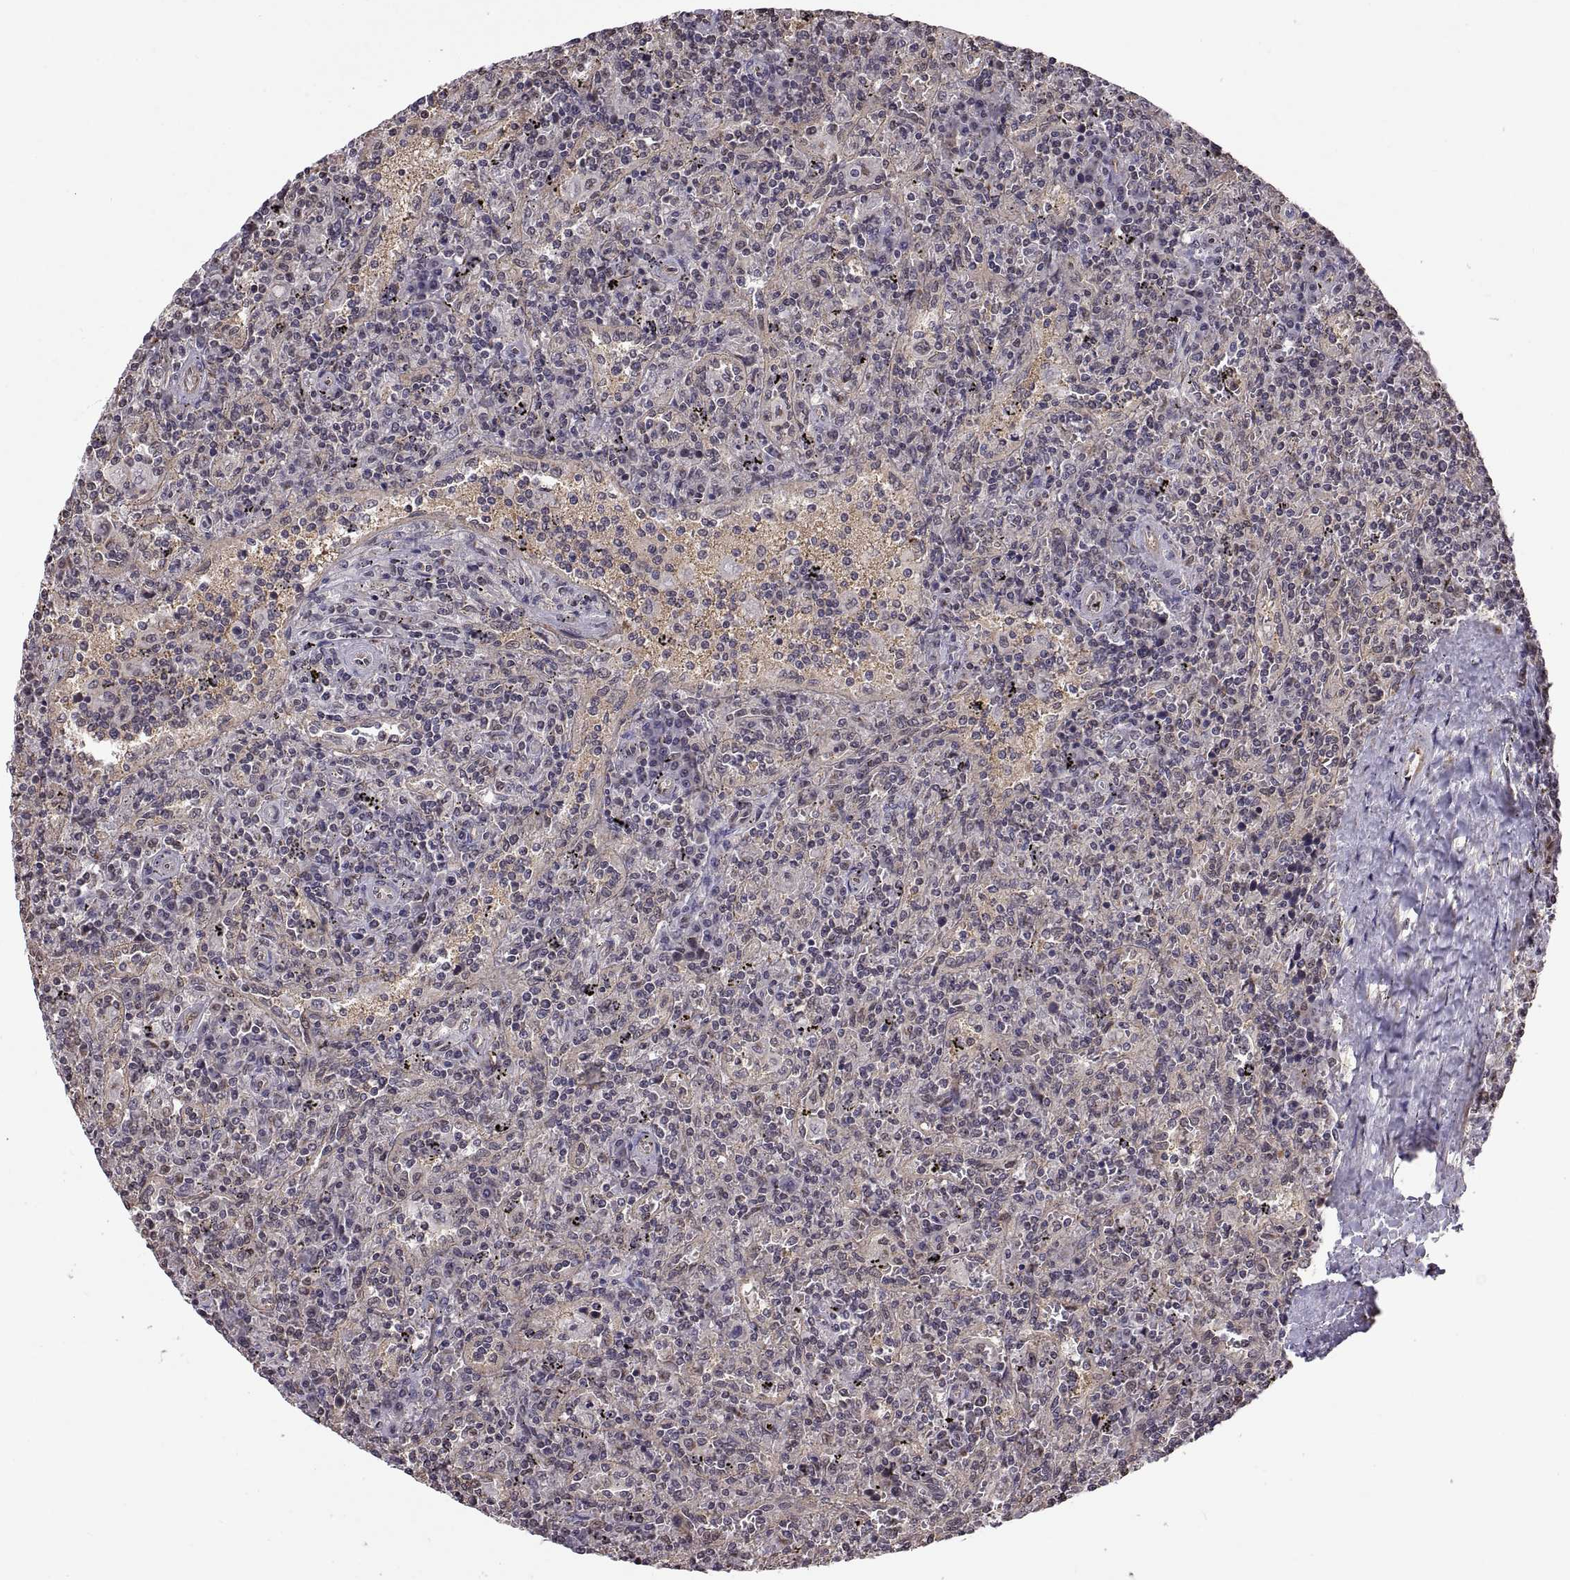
{"staining": {"intensity": "negative", "quantity": "none", "location": "none"}, "tissue": "lymphoma", "cell_type": "Tumor cells", "image_type": "cancer", "snomed": [{"axis": "morphology", "description": "Malignant lymphoma, non-Hodgkin's type, Low grade"}, {"axis": "topography", "description": "Spleen"}], "caption": "IHC of lymphoma displays no expression in tumor cells.", "gene": "ARRB1", "patient": {"sex": "male", "age": 62}}